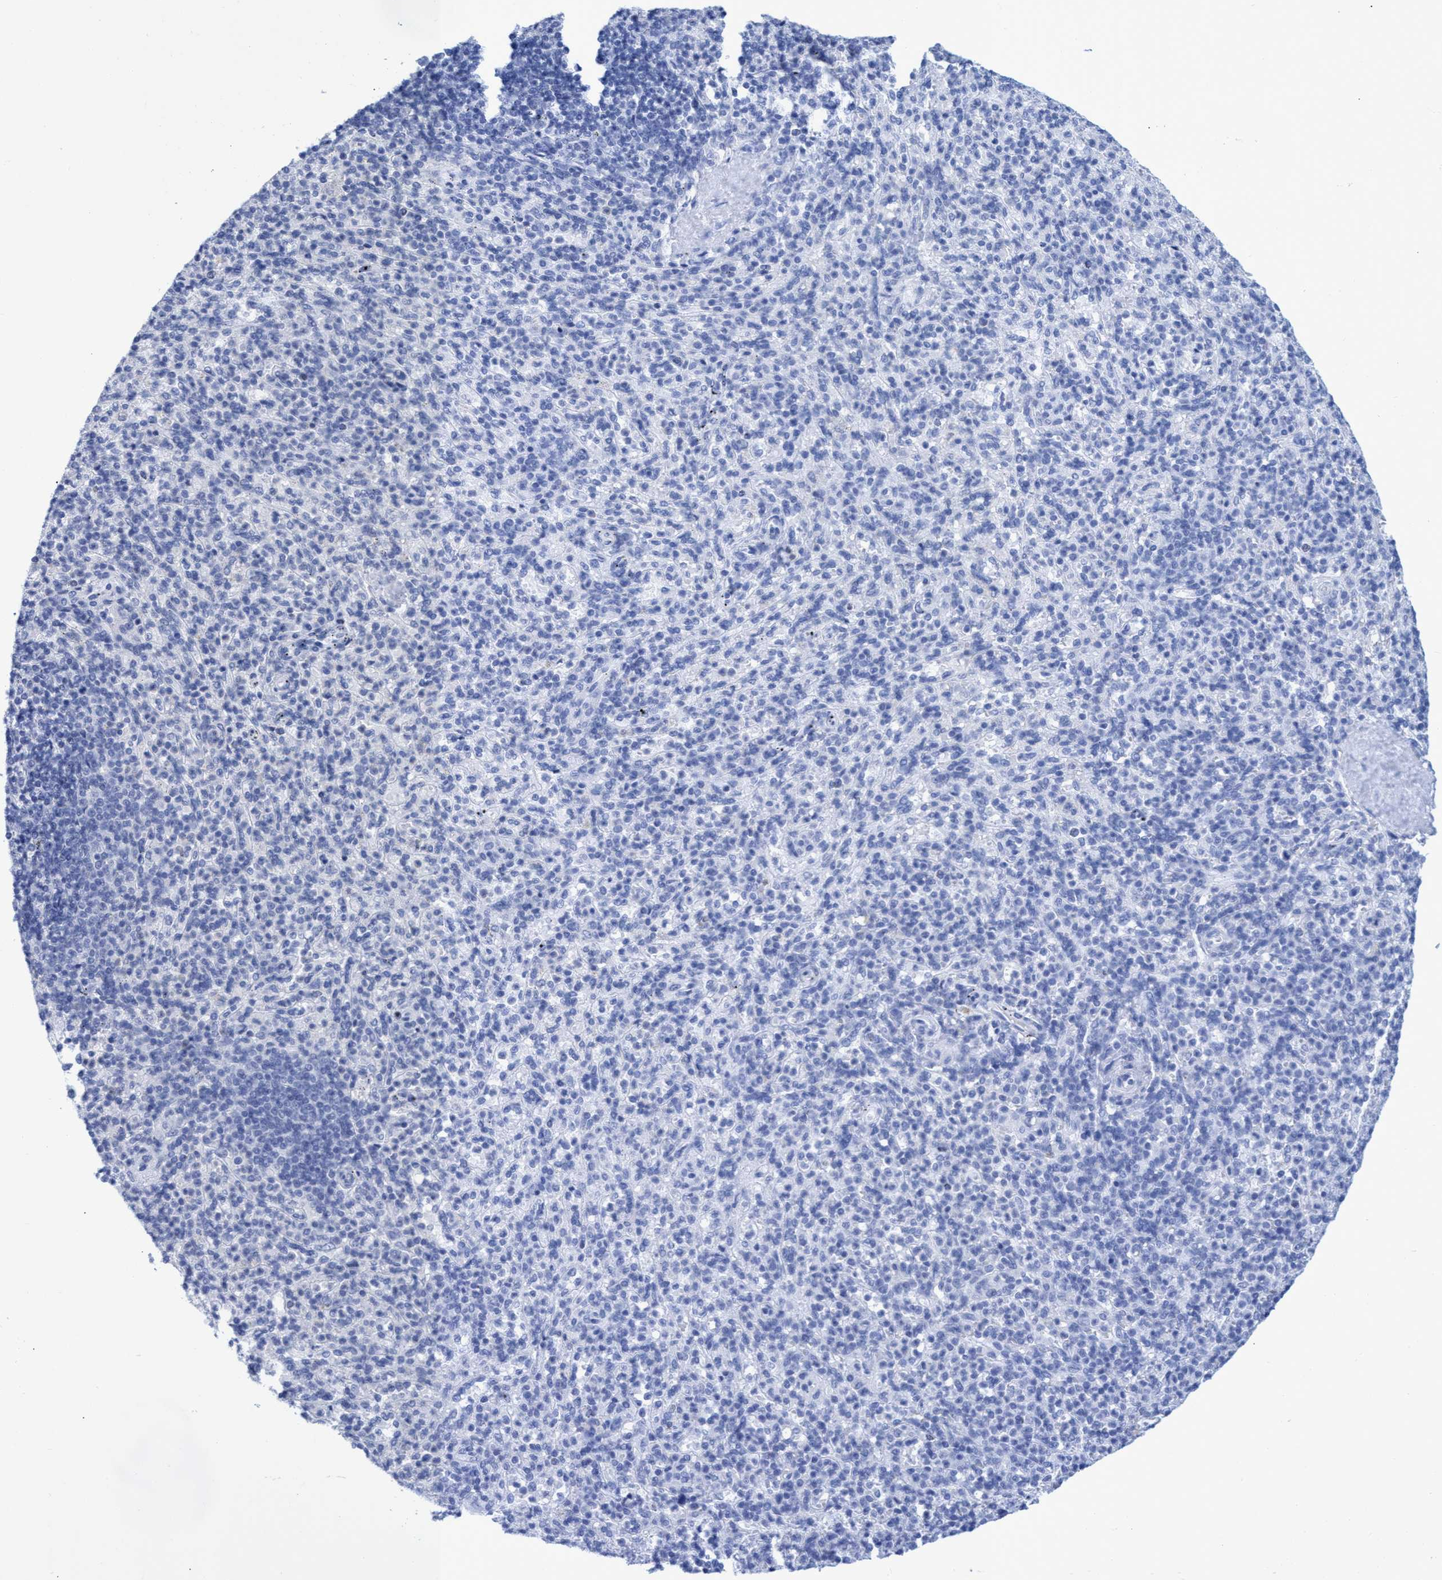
{"staining": {"intensity": "negative", "quantity": "none", "location": "none"}, "tissue": "spleen", "cell_type": "Cells in red pulp", "image_type": "normal", "snomed": [{"axis": "morphology", "description": "Normal tissue, NOS"}, {"axis": "topography", "description": "Spleen"}], "caption": "The photomicrograph displays no significant staining in cells in red pulp of spleen.", "gene": "INSL6", "patient": {"sex": "male", "age": 36}}